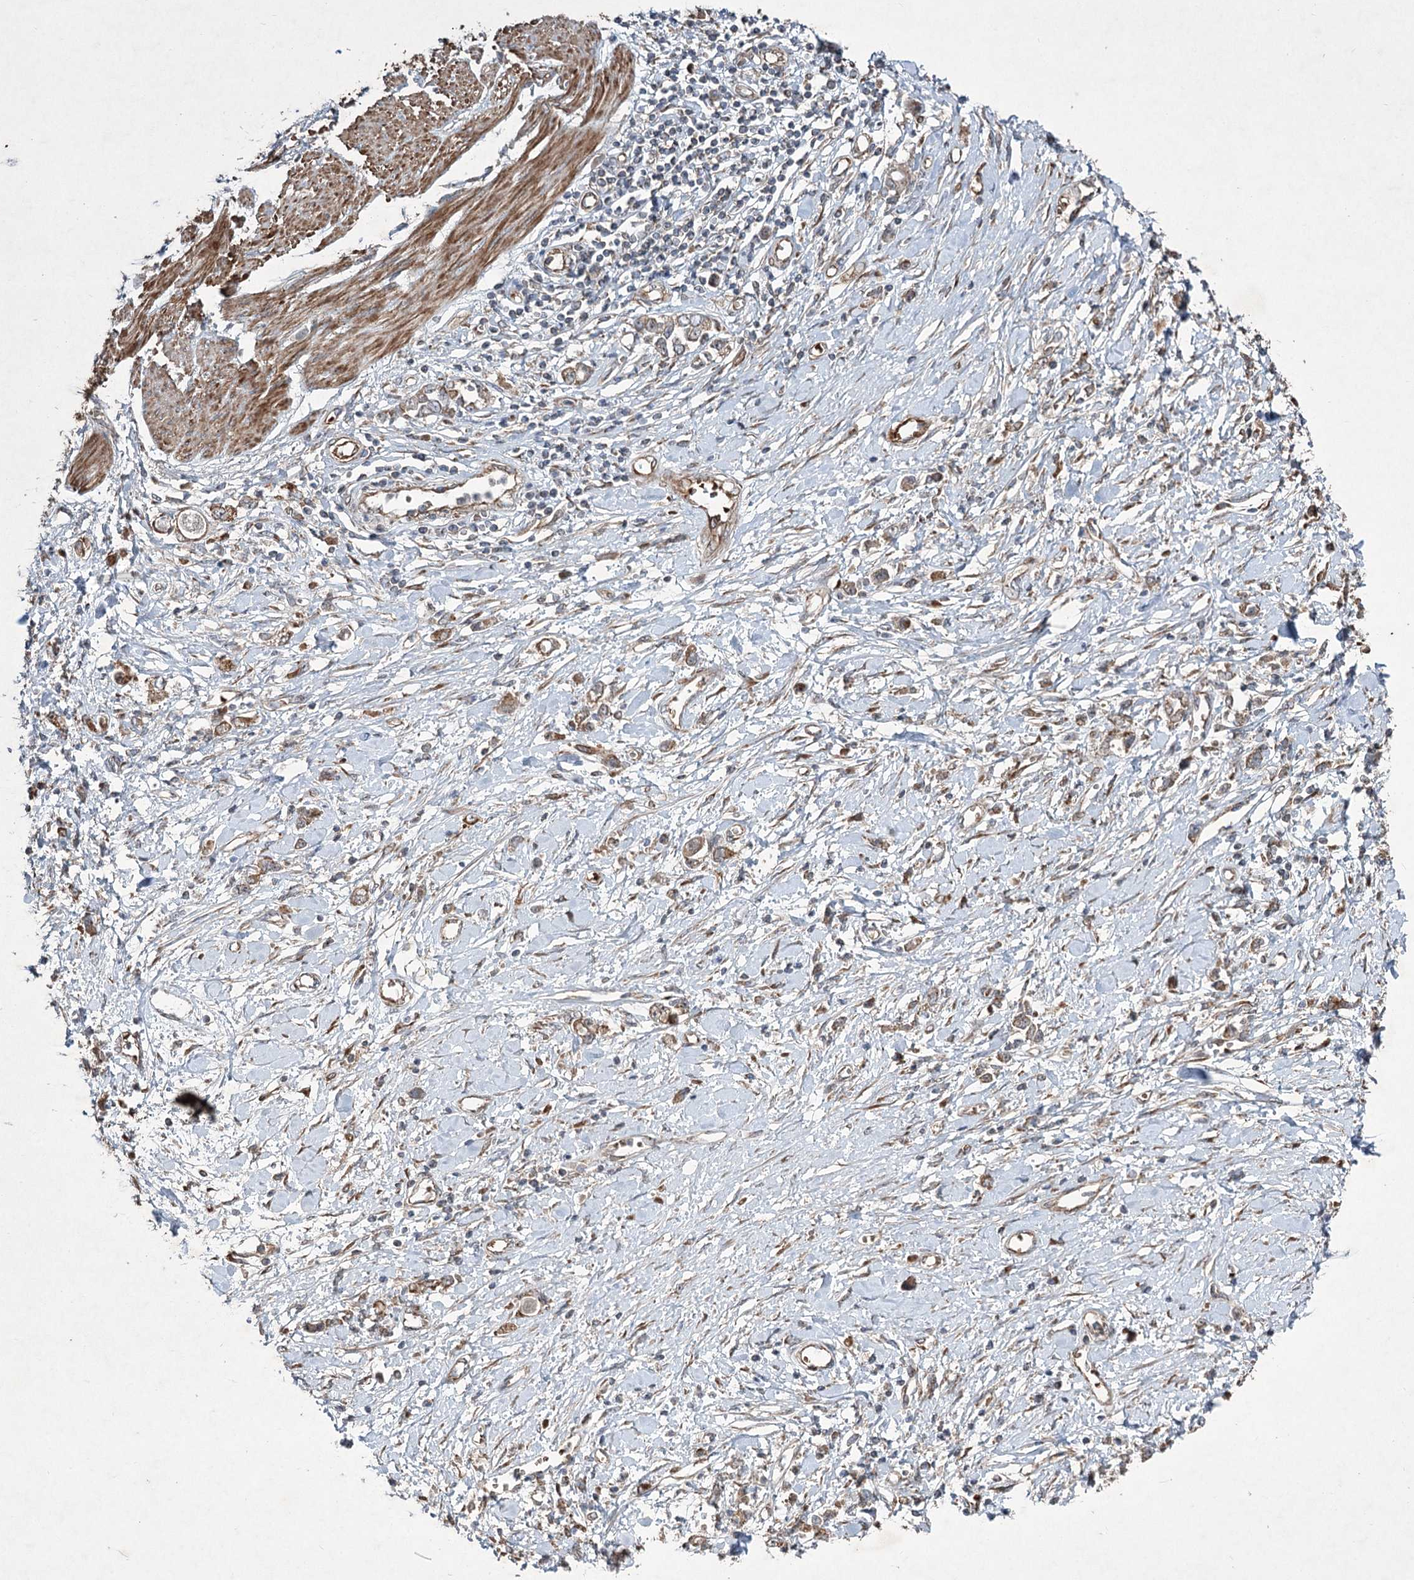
{"staining": {"intensity": "weak", "quantity": "25%-75%", "location": "cytoplasmic/membranous"}, "tissue": "stomach cancer", "cell_type": "Tumor cells", "image_type": "cancer", "snomed": [{"axis": "morphology", "description": "Adenocarcinoma, NOS"}, {"axis": "topography", "description": "Stomach"}], "caption": "Protein expression analysis of human stomach cancer reveals weak cytoplasmic/membranous positivity in about 25%-75% of tumor cells. The staining is performed using DAB (3,3'-diaminobenzidine) brown chromogen to label protein expression. The nuclei are counter-stained blue using hematoxylin.", "gene": "SERINC5", "patient": {"sex": "female", "age": 76}}